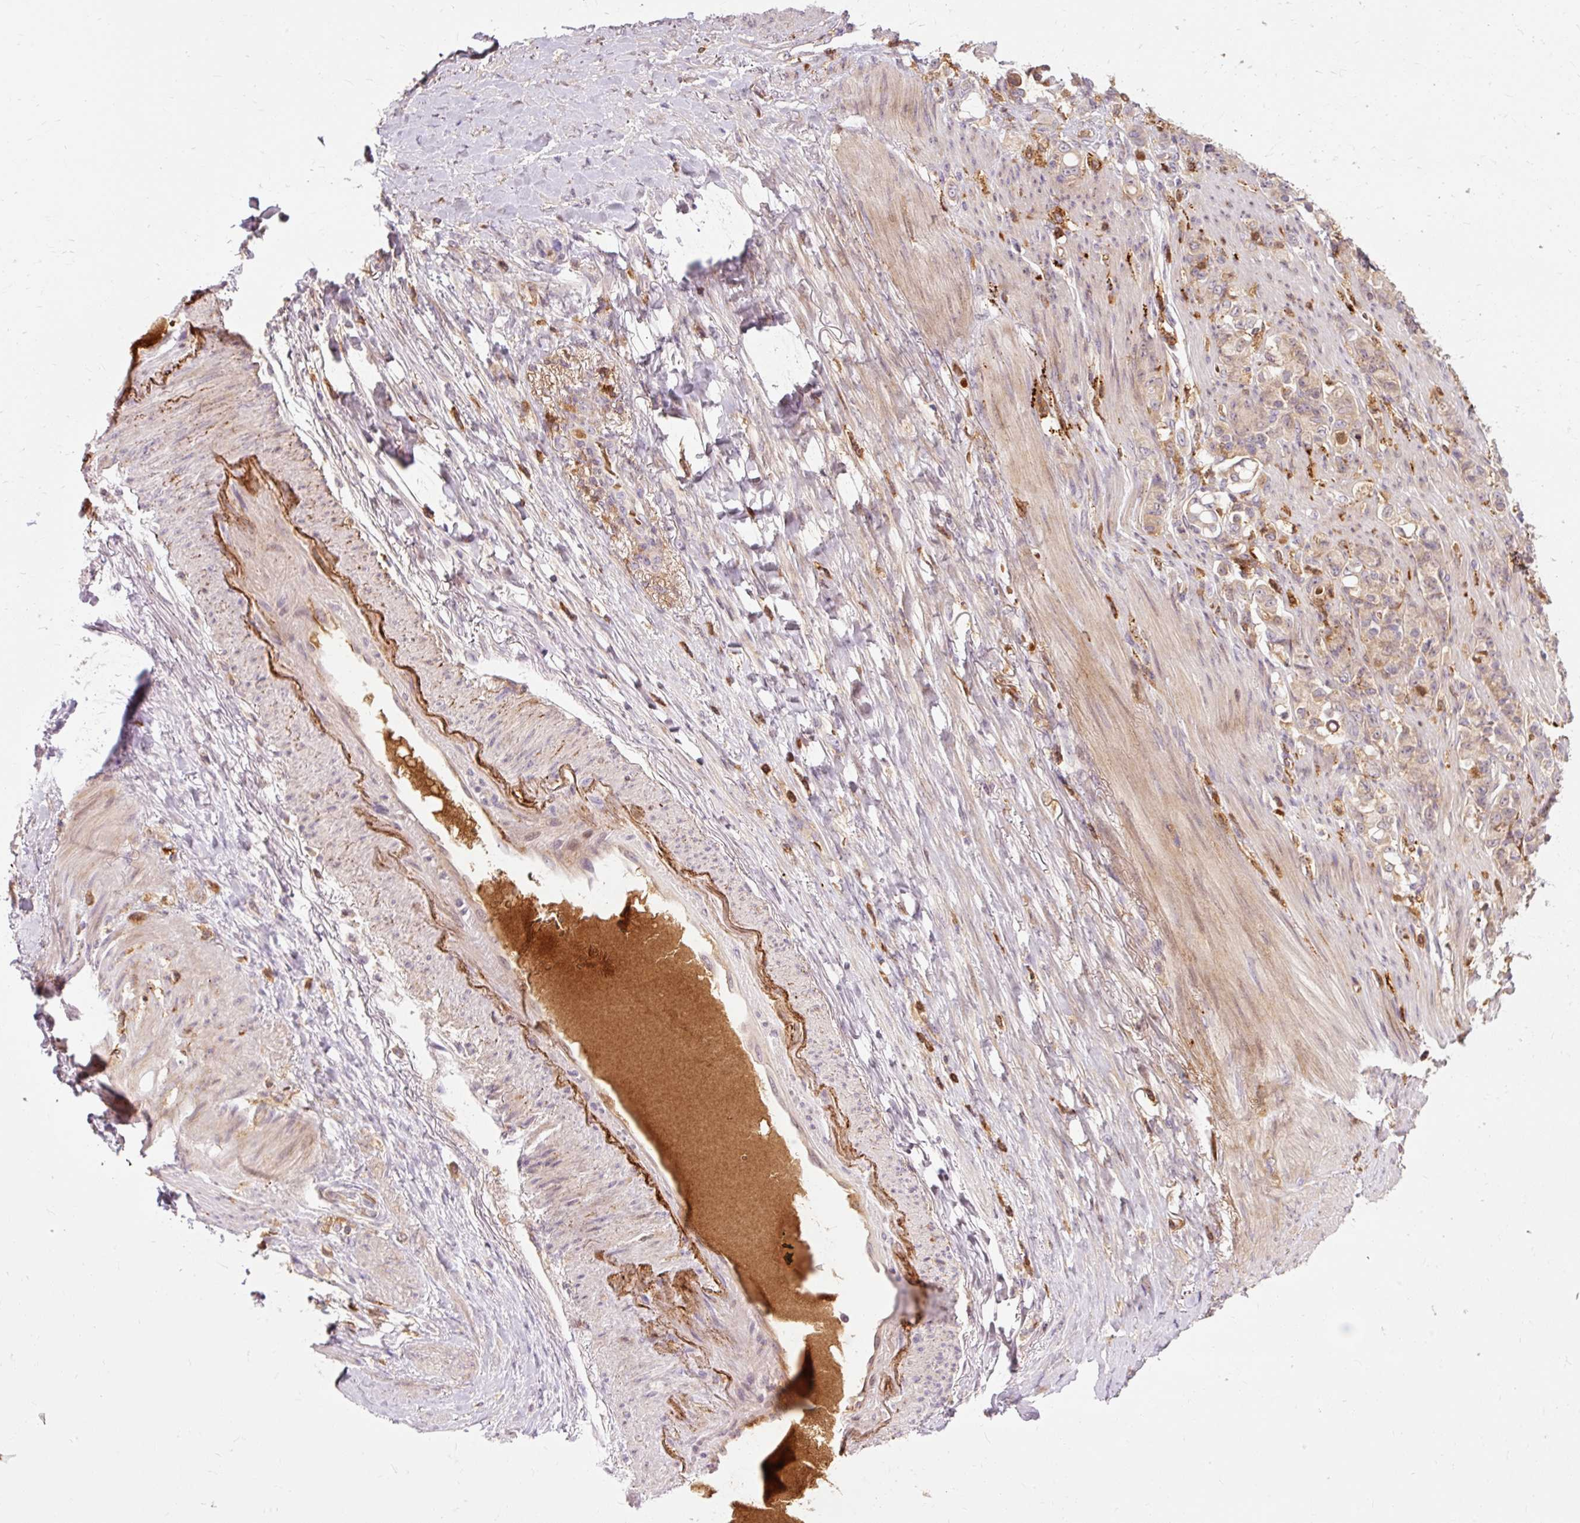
{"staining": {"intensity": "weak", "quantity": ">75%", "location": "cytoplasmic/membranous"}, "tissue": "stomach cancer", "cell_type": "Tumor cells", "image_type": "cancer", "snomed": [{"axis": "morphology", "description": "Normal tissue, NOS"}, {"axis": "morphology", "description": "Adenocarcinoma, NOS"}, {"axis": "topography", "description": "Stomach"}], "caption": "Stomach adenocarcinoma stained with a protein marker displays weak staining in tumor cells.", "gene": "CEBPZ", "patient": {"sex": "female", "age": 79}}